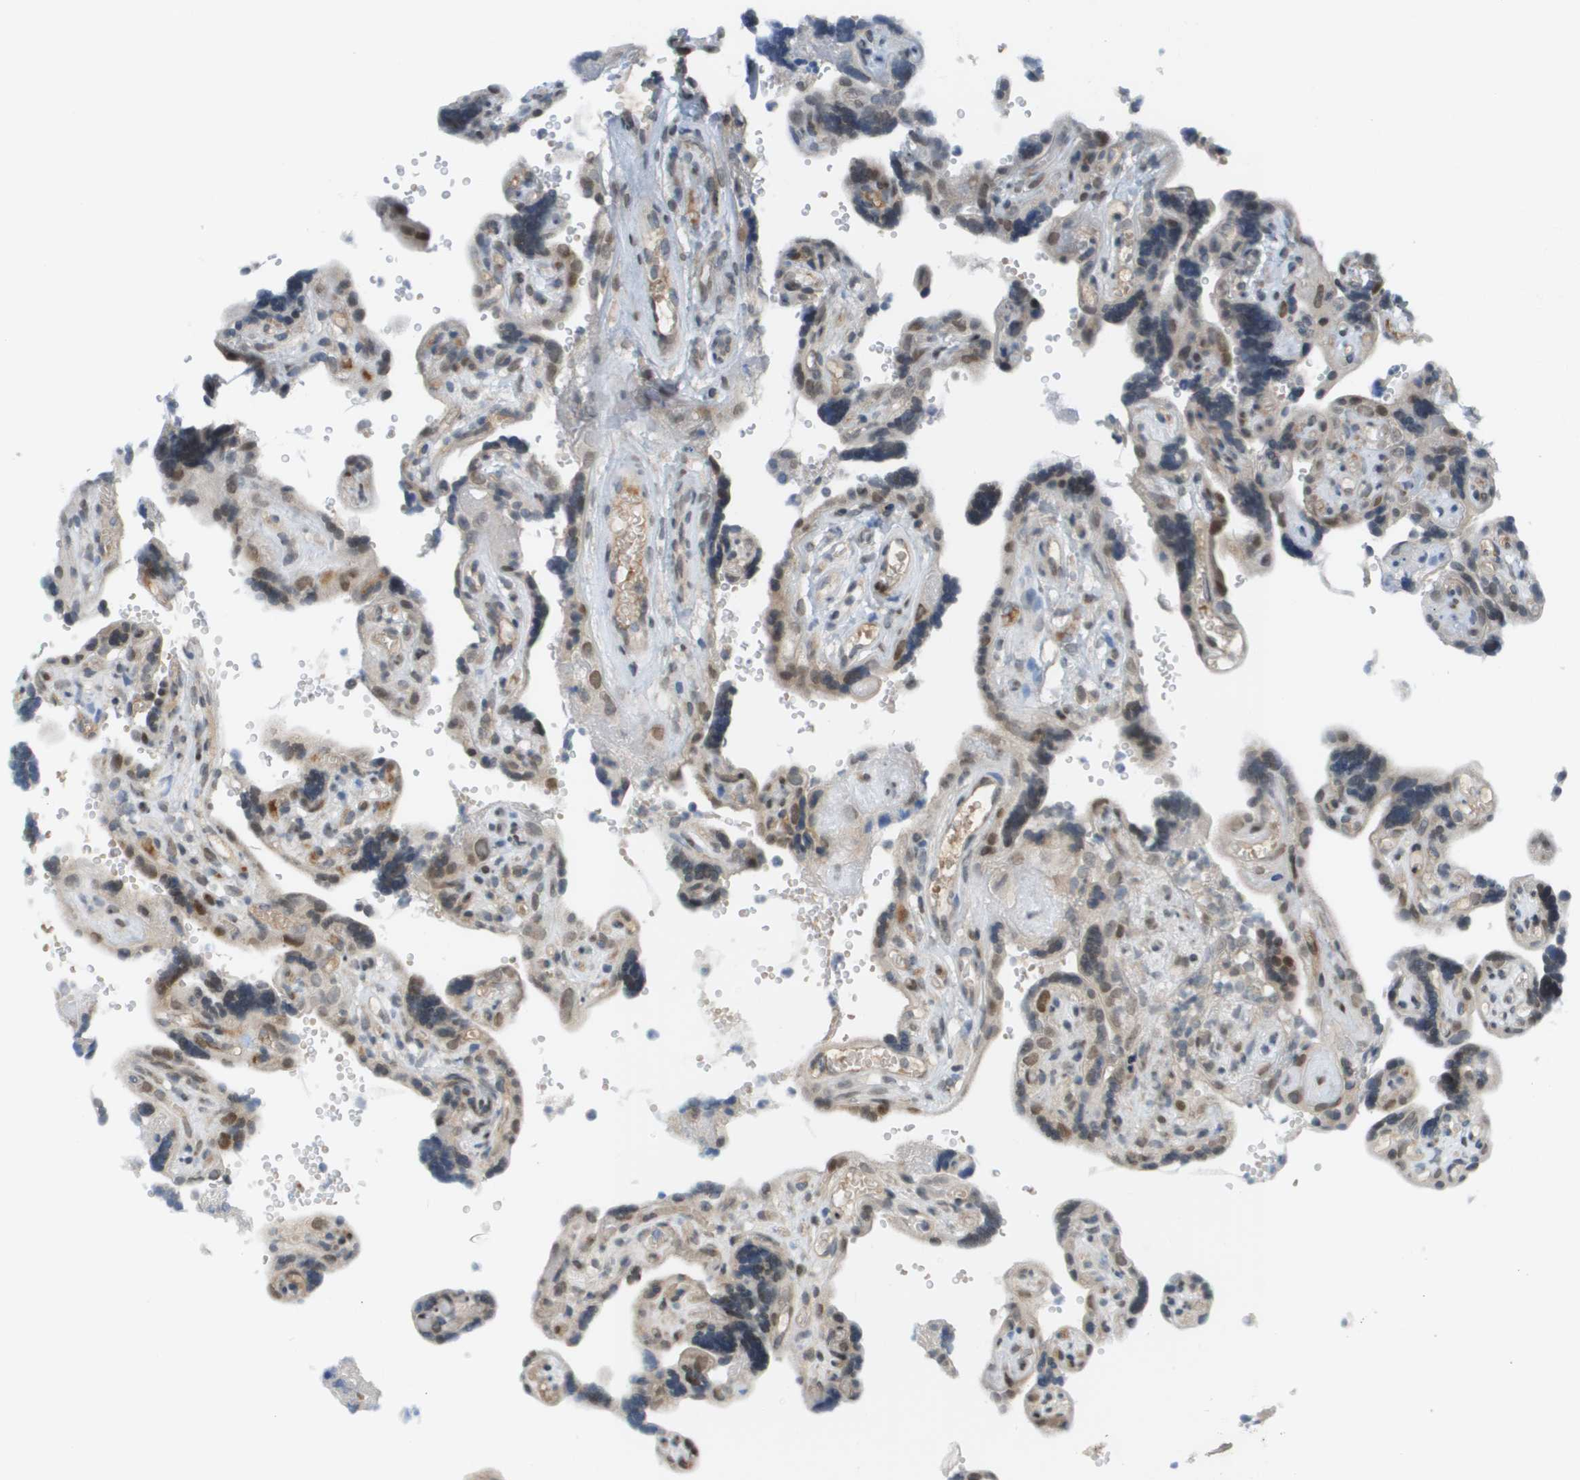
{"staining": {"intensity": "weak", "quantity": ">75%", "location": "cytoplasmic/membranous,nuclear"}, "tissue": "placenta", "cell_type": "Decidual cells", "image_type": "normal", "snomed": [{"axis": "morphology", "description": "Normal tissue, NOS"}, {"axis": "topography", "description": "Placenta"}], "caption": "Protein expression analysis of unremarkable placenta shows weak cytoplasmic/membranous,nuclear positivity in approximately >75% of decidual cells.", "gene": "CACNB4", "patient": {"sex": "female", "age": 30}}